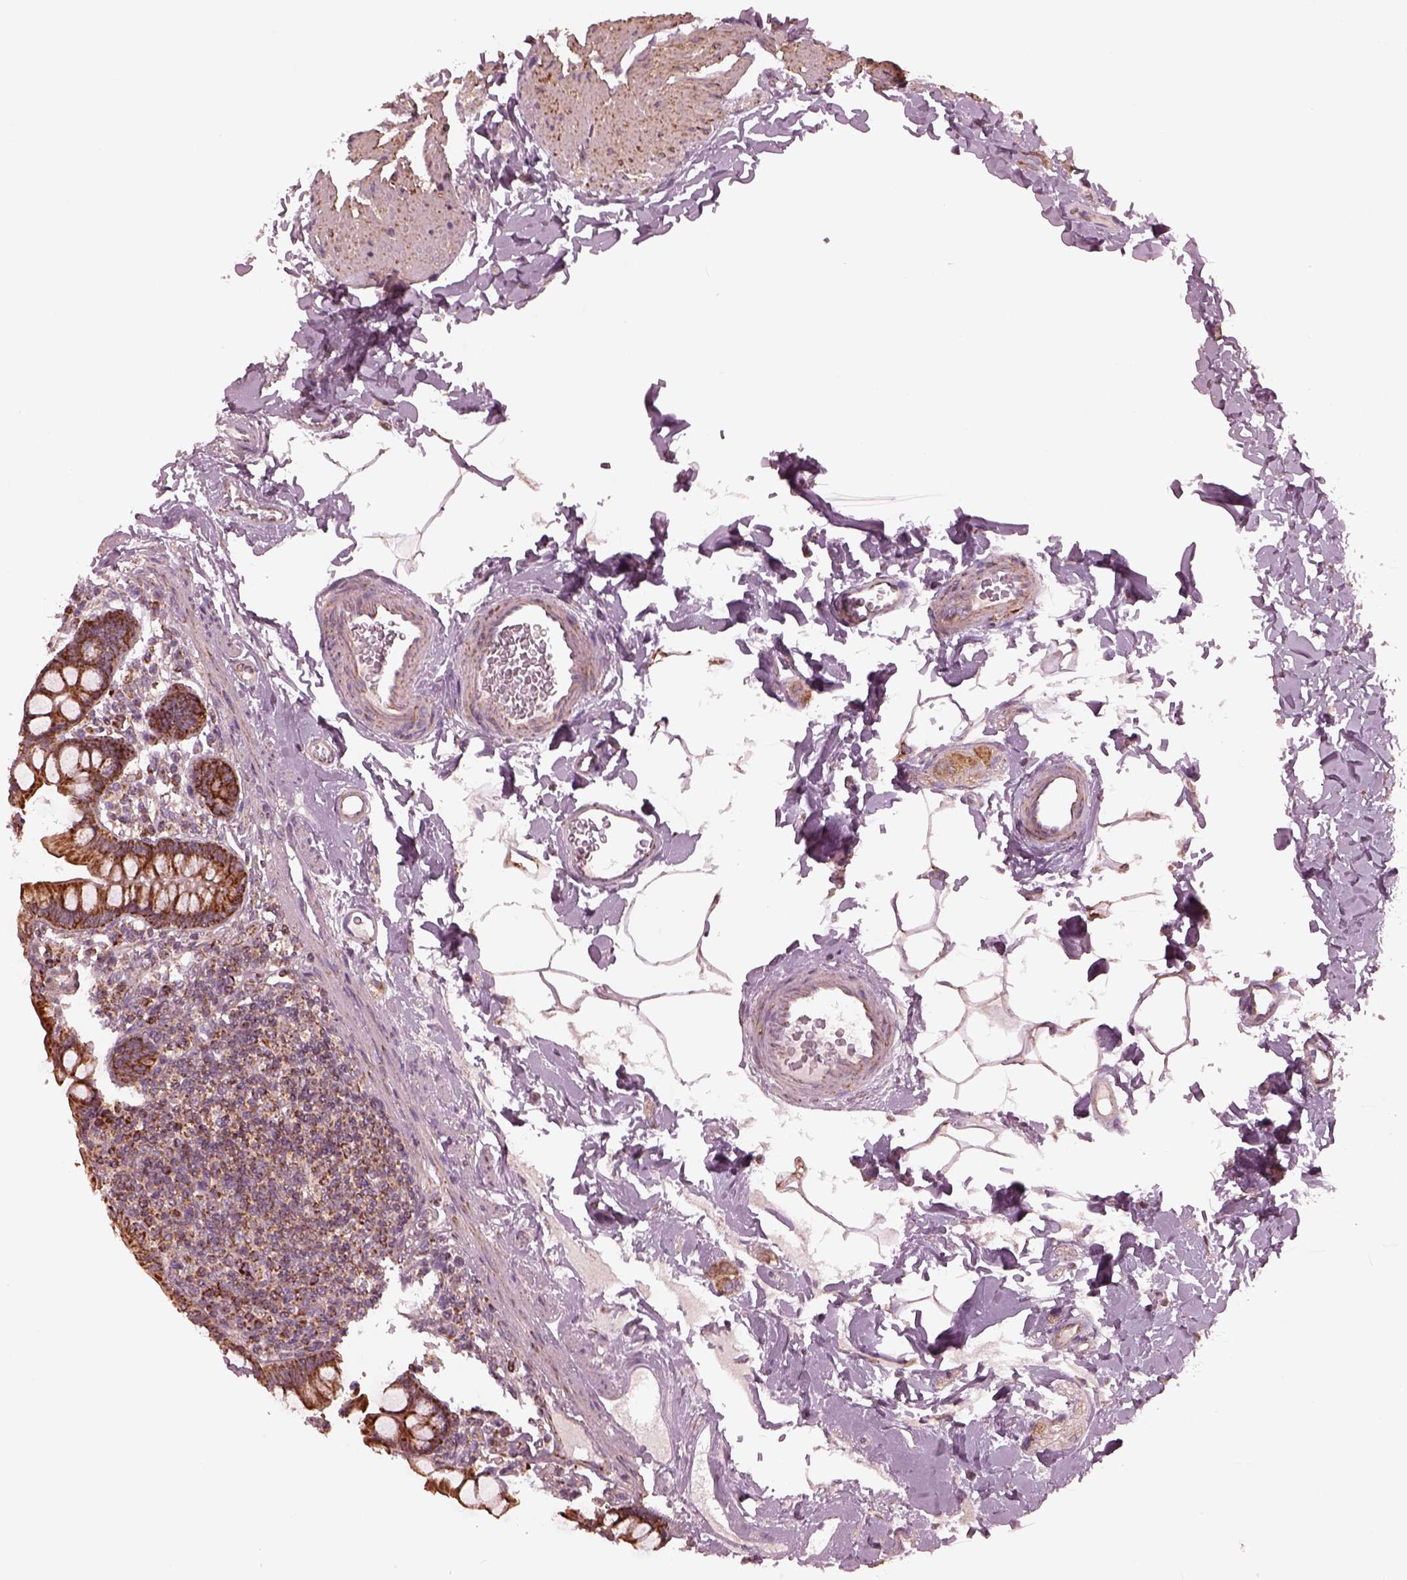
{"staining": {"intensity": "strong", "quantity": ">75%", "location": "cytoplasmic/membranous"}, "tissue": "small intestine", "cell_type": "Glandular cells", "image_type": "normal", "snomed": [{"axis": "morphology", "description": "Normal tissue, NOS"}, {"axis": "topography", "description": "Small intestine"}], "caption": "High-power microscopy captured an immunohistochemistry (IHC) histopathology image of normal small intestine, revealing strong cytoplasmic/membranous staining in about >75% of glandular cells. (DAB (3,3'-diaminobenzidine) IHC with brightfield microscopy, high magnification).", "gene": "NDUFB10", "patient": {"sex": "female", "age": 56}}